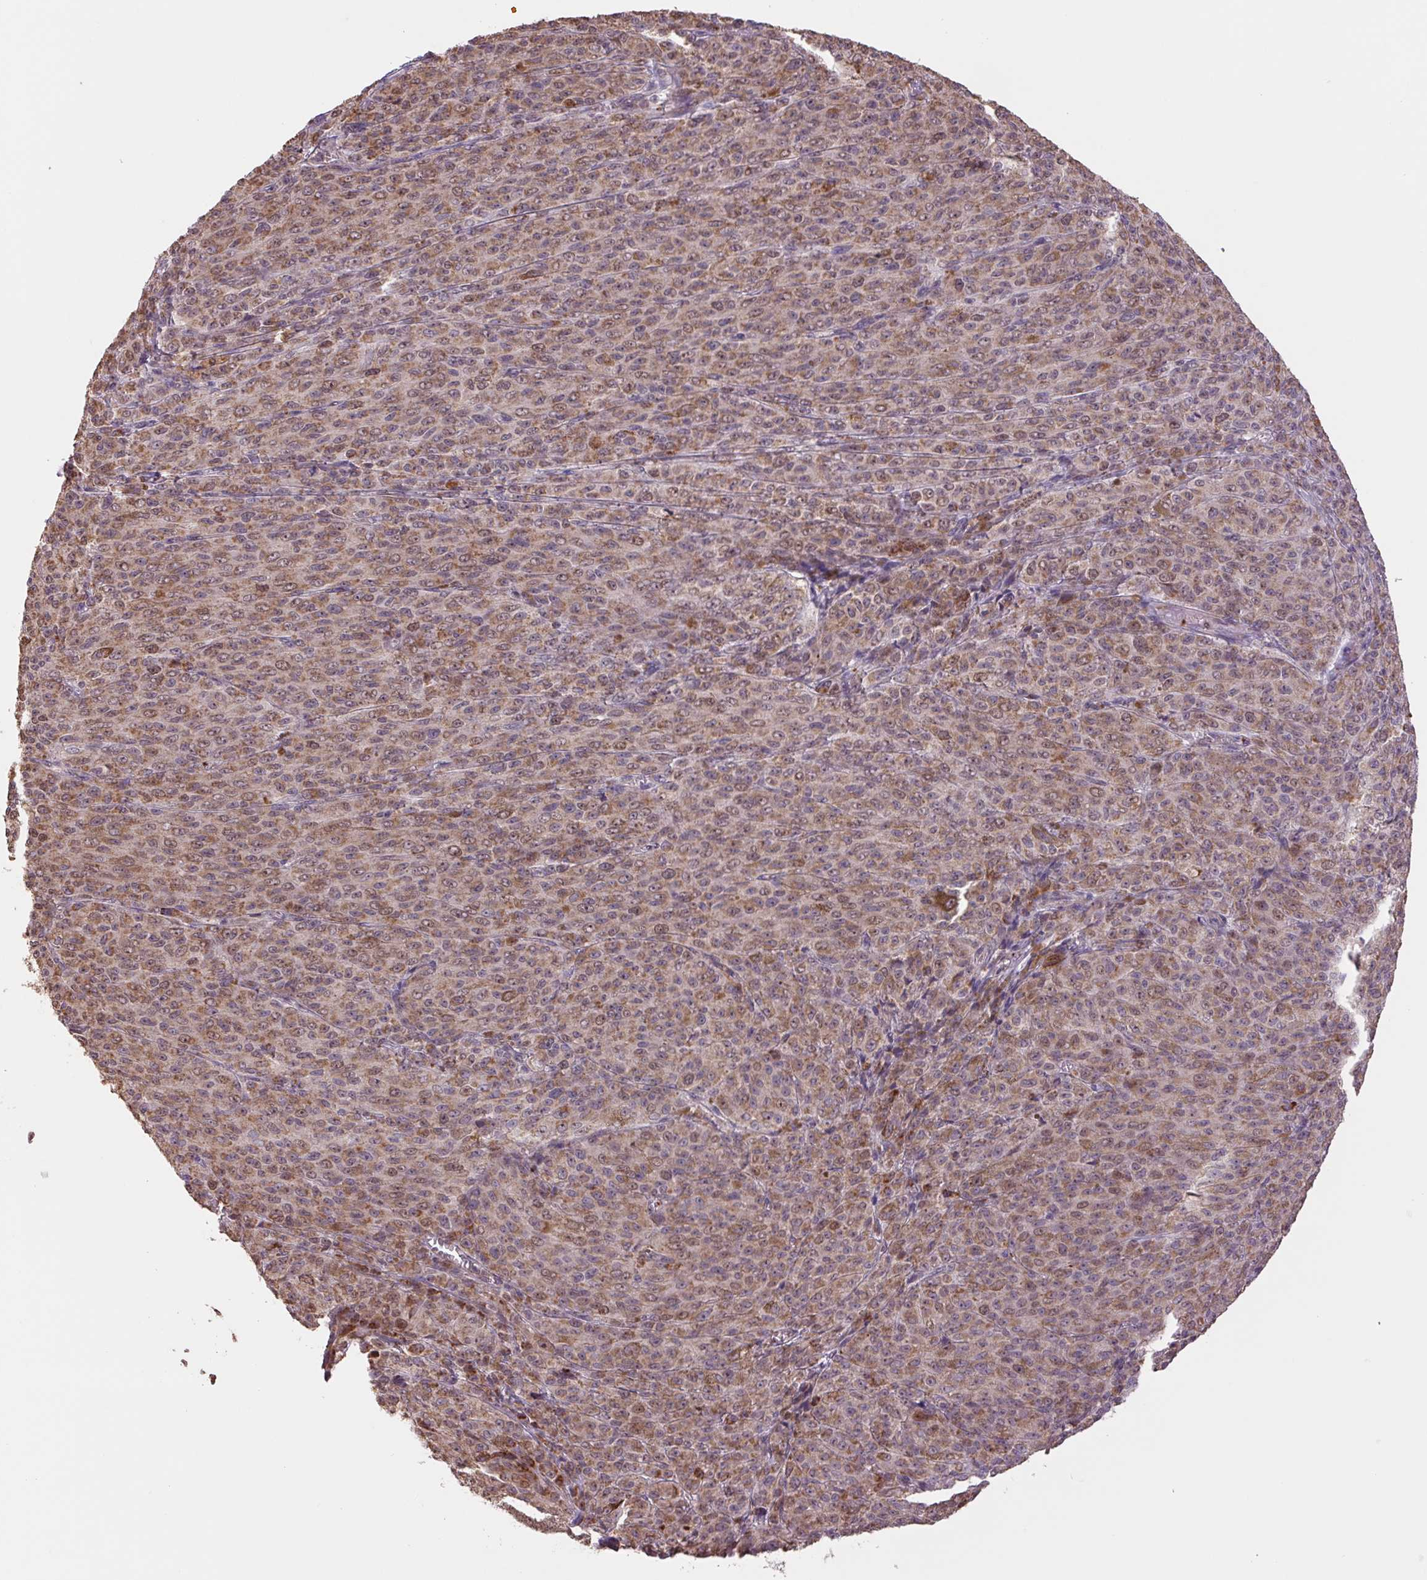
{"staining": {"intensity": "moderate", "quantity": ">75%", "location": "cytoplasmic/membranous"}, "tissue": "melanoma", "cell_type": "Tumor cells", "image_type": "cancer", "snomed": [{"axis": "morphology", "description": "Malignant melanoma, NOS"}, {"axis": "topography", "description": "Skin"}], "caption": "Immunohistochemical staining of human malignant melanoma demonstrates medium levels of moderate cytoplasmic/membranous staining in about >75% of tumor cells.", "gene": "TMEM160", "patient": {"sex": "female", "age": 52}}